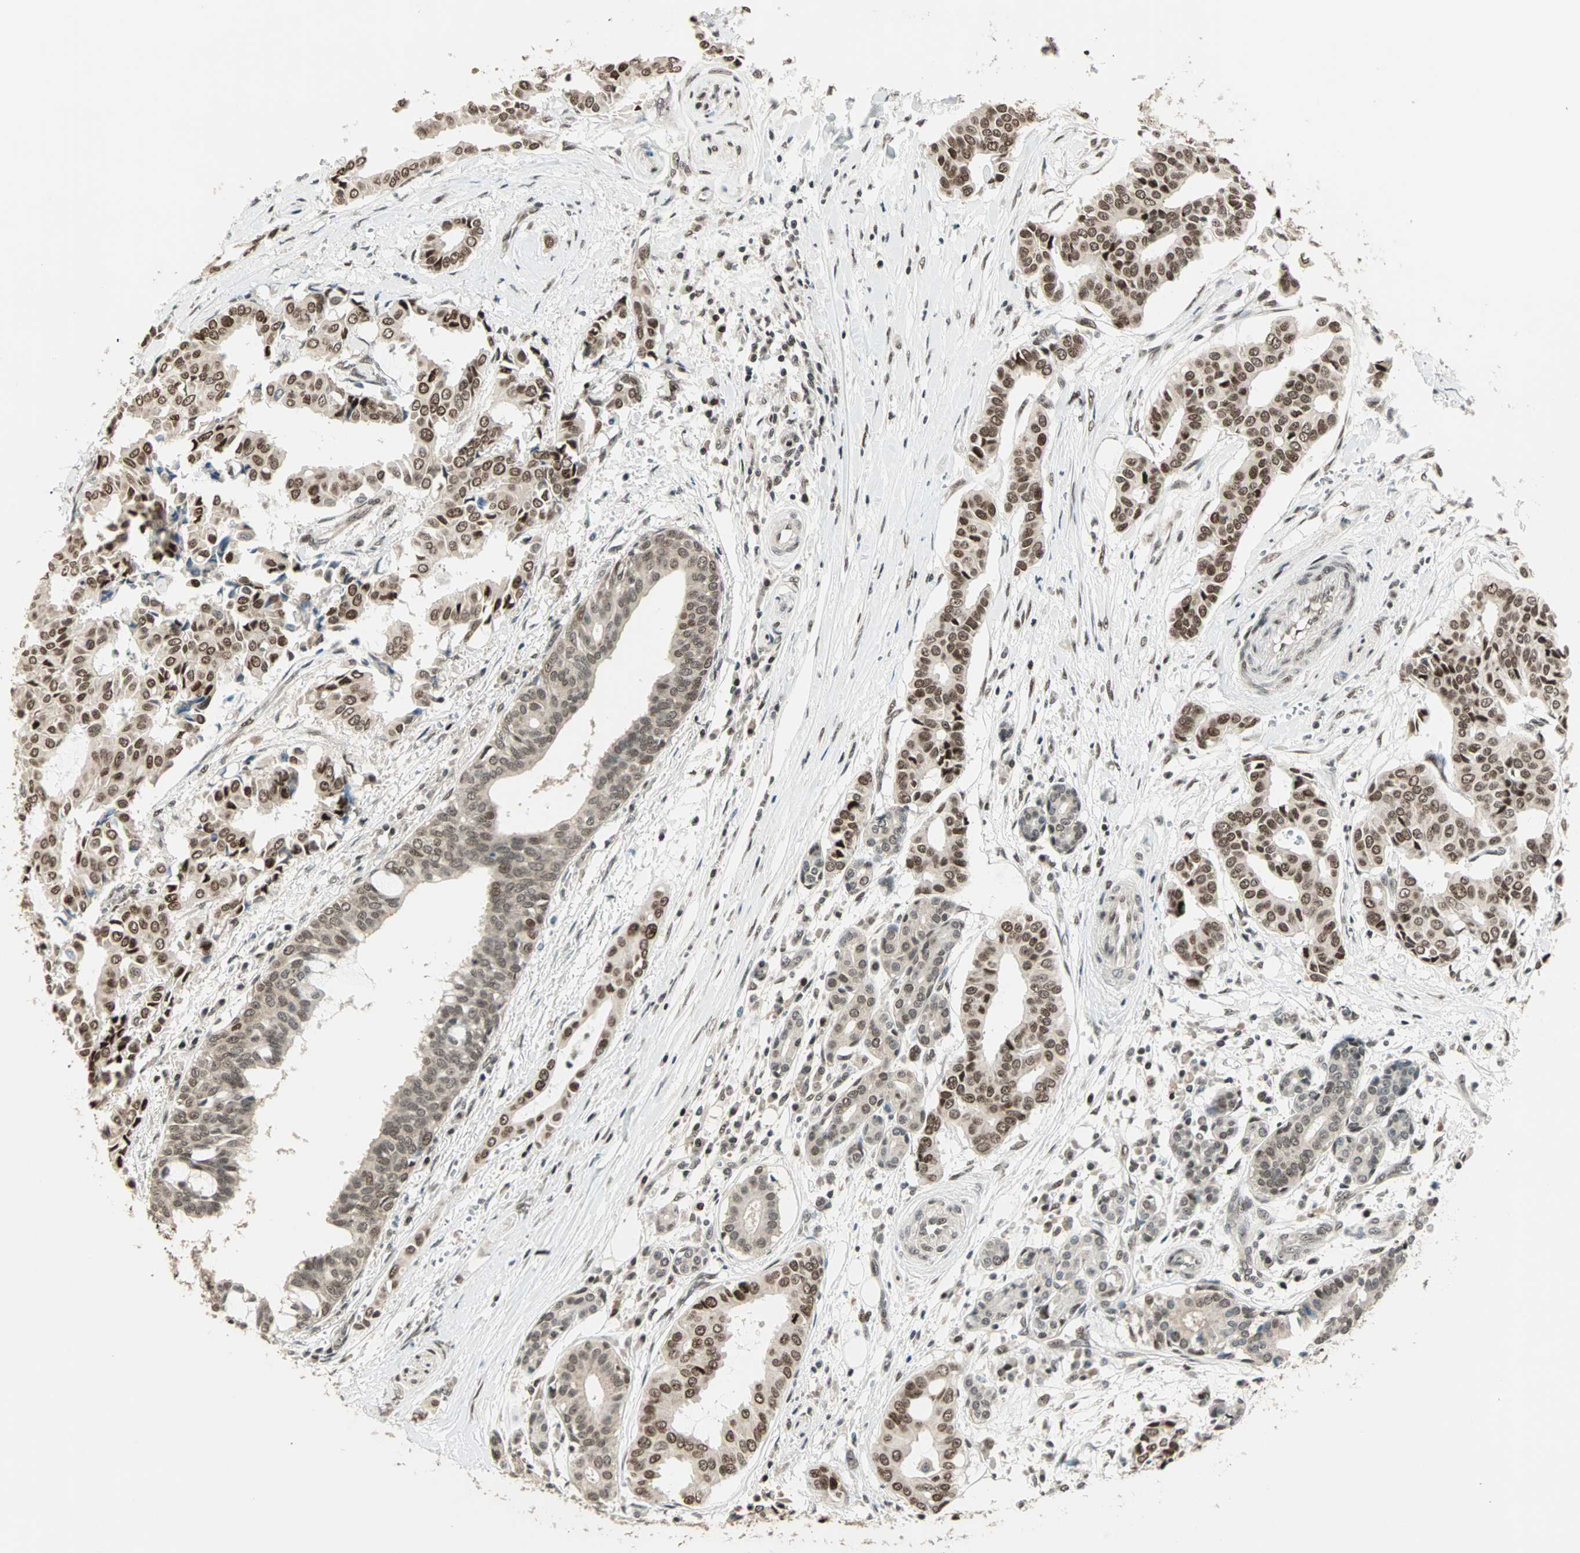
{"staining": {"intensity": "strong", "quantity": ">75%", "location": "nuclear"}, "tissue": "head and neck cancer", "cell_type": "Tumor cells", "image_type": "cancer", "snomed": [{"axis": "morphology", "description": "Adenocarcinoma, NOS"}, {"axis": "topography", "description": "Salivary gland"}, {"axis": "topography", "description": "Head-Neck"}], "caption": "Adenocarcinoma (head and neck) stained with DAB (3,3'-diaminobenzidine) immunohistochemistry (IHC) exhibits high levels of strong nuclear expression in approximately >75% of tumor cells. (IHC, brightfield microscopy, high magnification).", "gene": "MDC1", "patient": {"sex": "female", "age": 59}}